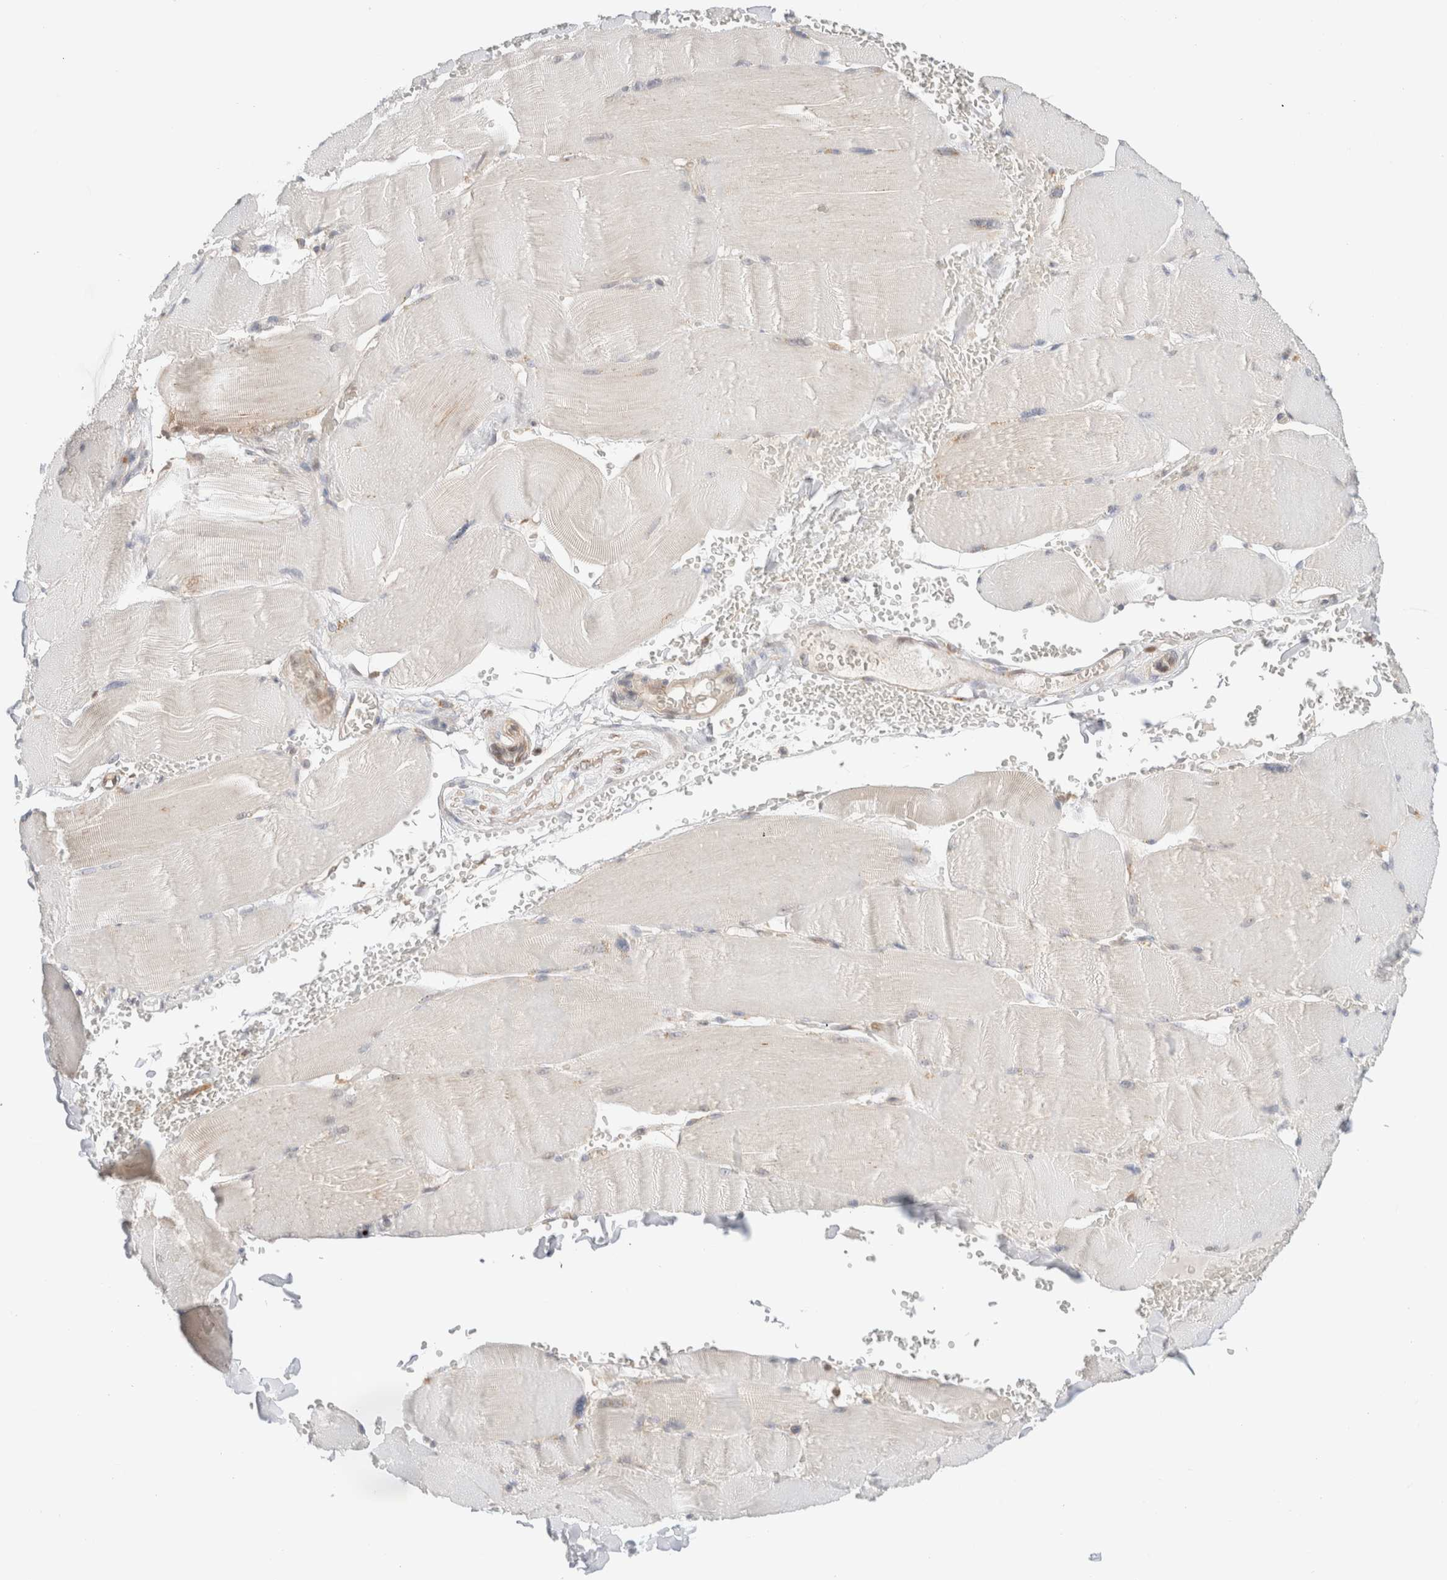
{"staining": {"intensity": "negative", "quantity": "none", "location": "none"}, "tissue": "skeletal muscle", "cell_type": "Myocytes", "image_type": "normal", "snomed": [{"axis": "morphology", "description": "Normal tissue, NOS"}, {"axis": "topography", "description": "Skin"}, {"axis": "topography", "description": "Skeletal muscle"}], "caption": "Human skeletal muscle stained for a protein using IHC shows no positivity in myocytes.", "gene": "XKR4", "patient": {"sex": "male", "age": 83}}